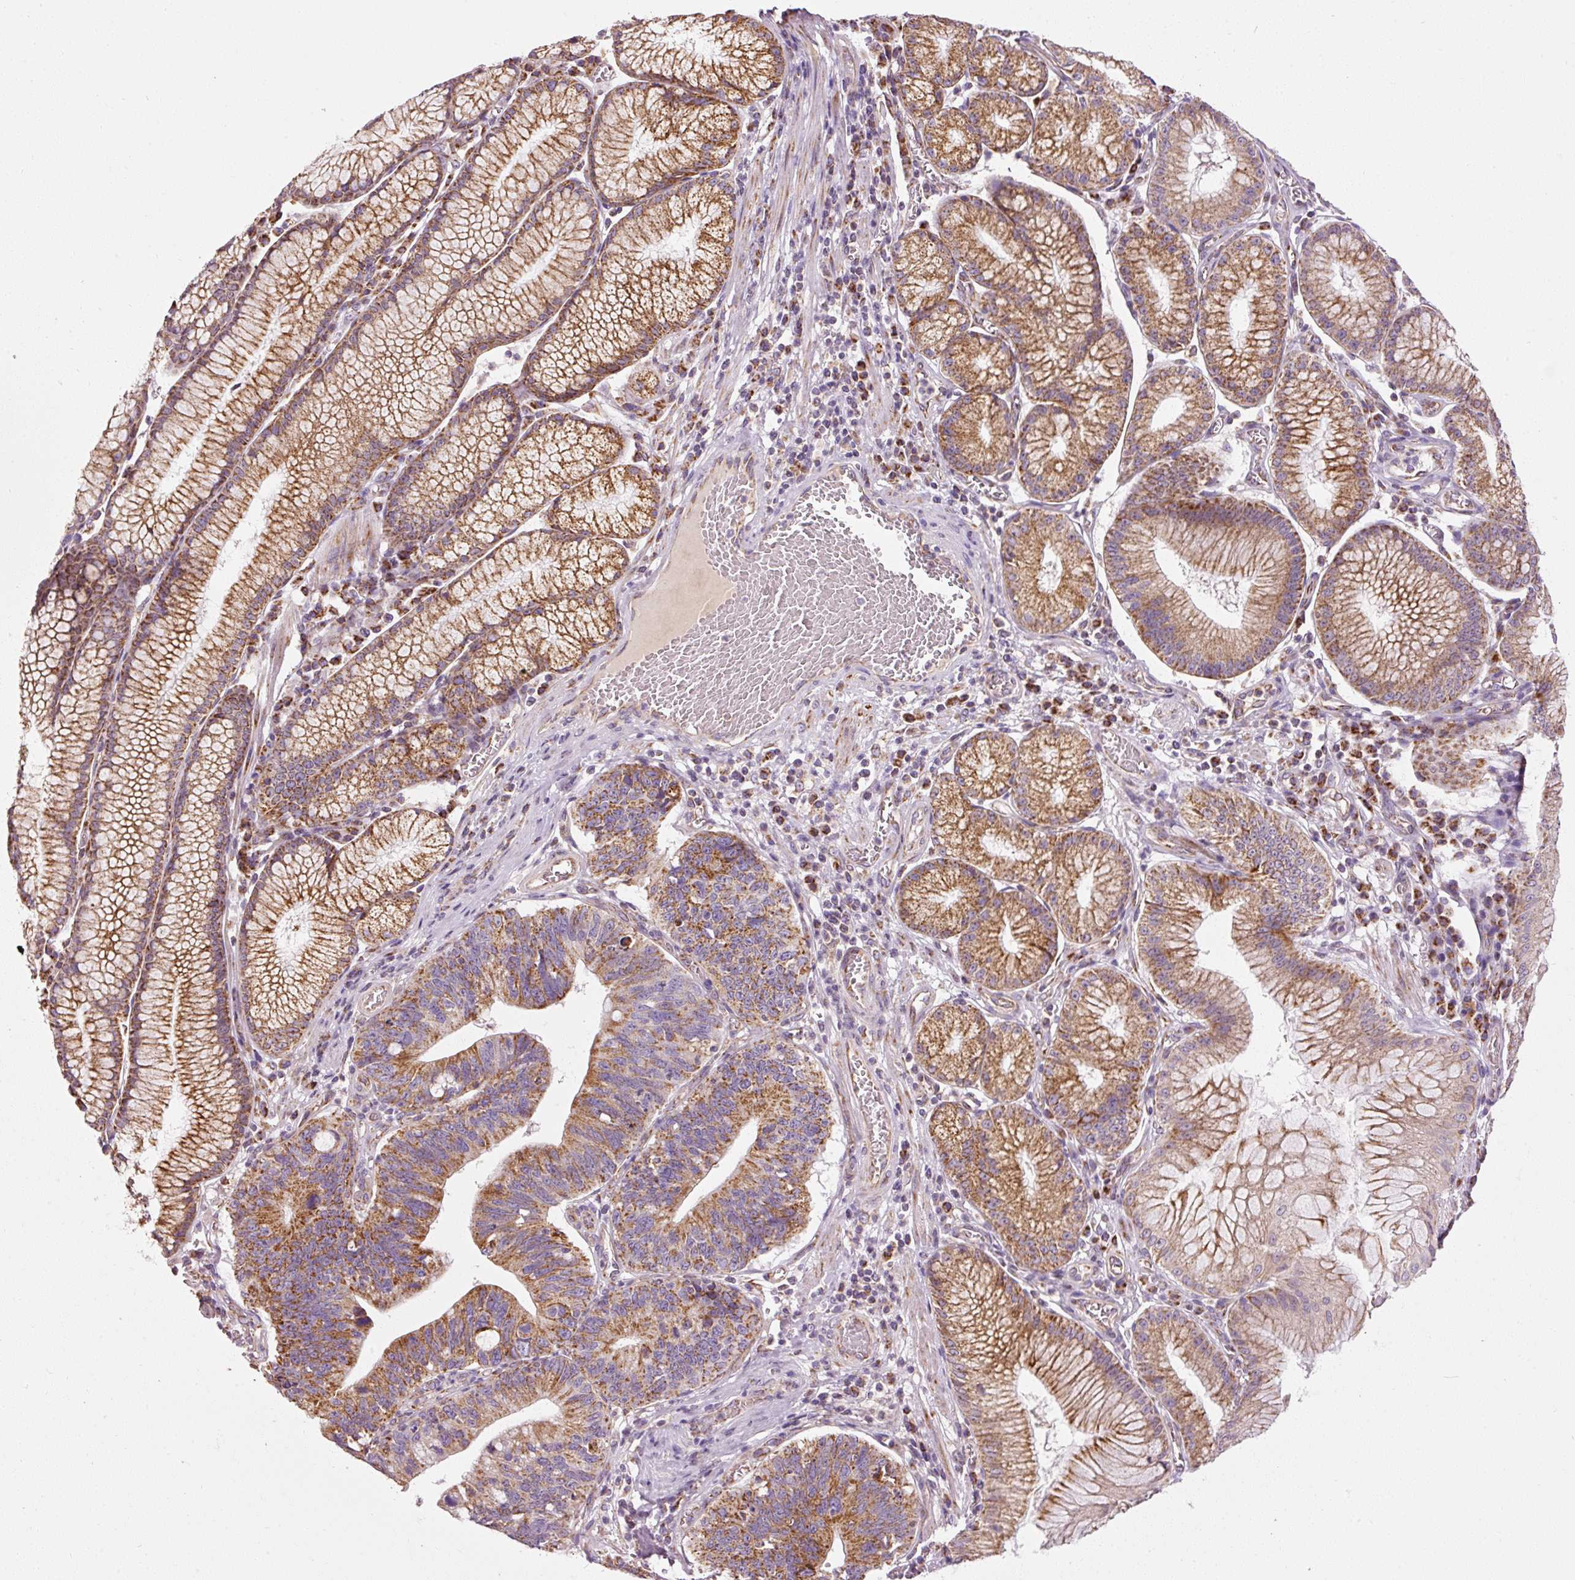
{"staining": {"intensity": "moderate", "quantity": ">75%", "location": "cytoplasmic/membranous"}, "tissue": "stomach cancer", "cell_type": "Tumor cells", "image_type": "cancer", "snomed": [{"axis": "morphology", "description": "Adenocarcinoma, NOS"}, {"axis": "topography", "description": "Stomach"}], "caption": "DAB immunohistochemical staining of human stomach adenocarcinoma exhibits moderate cytoplasmic/membranous protein staining in approximately >75% of tumor cells.", "gene": "NDUFB4", "patient": {"sex": "male", "age": 59}}